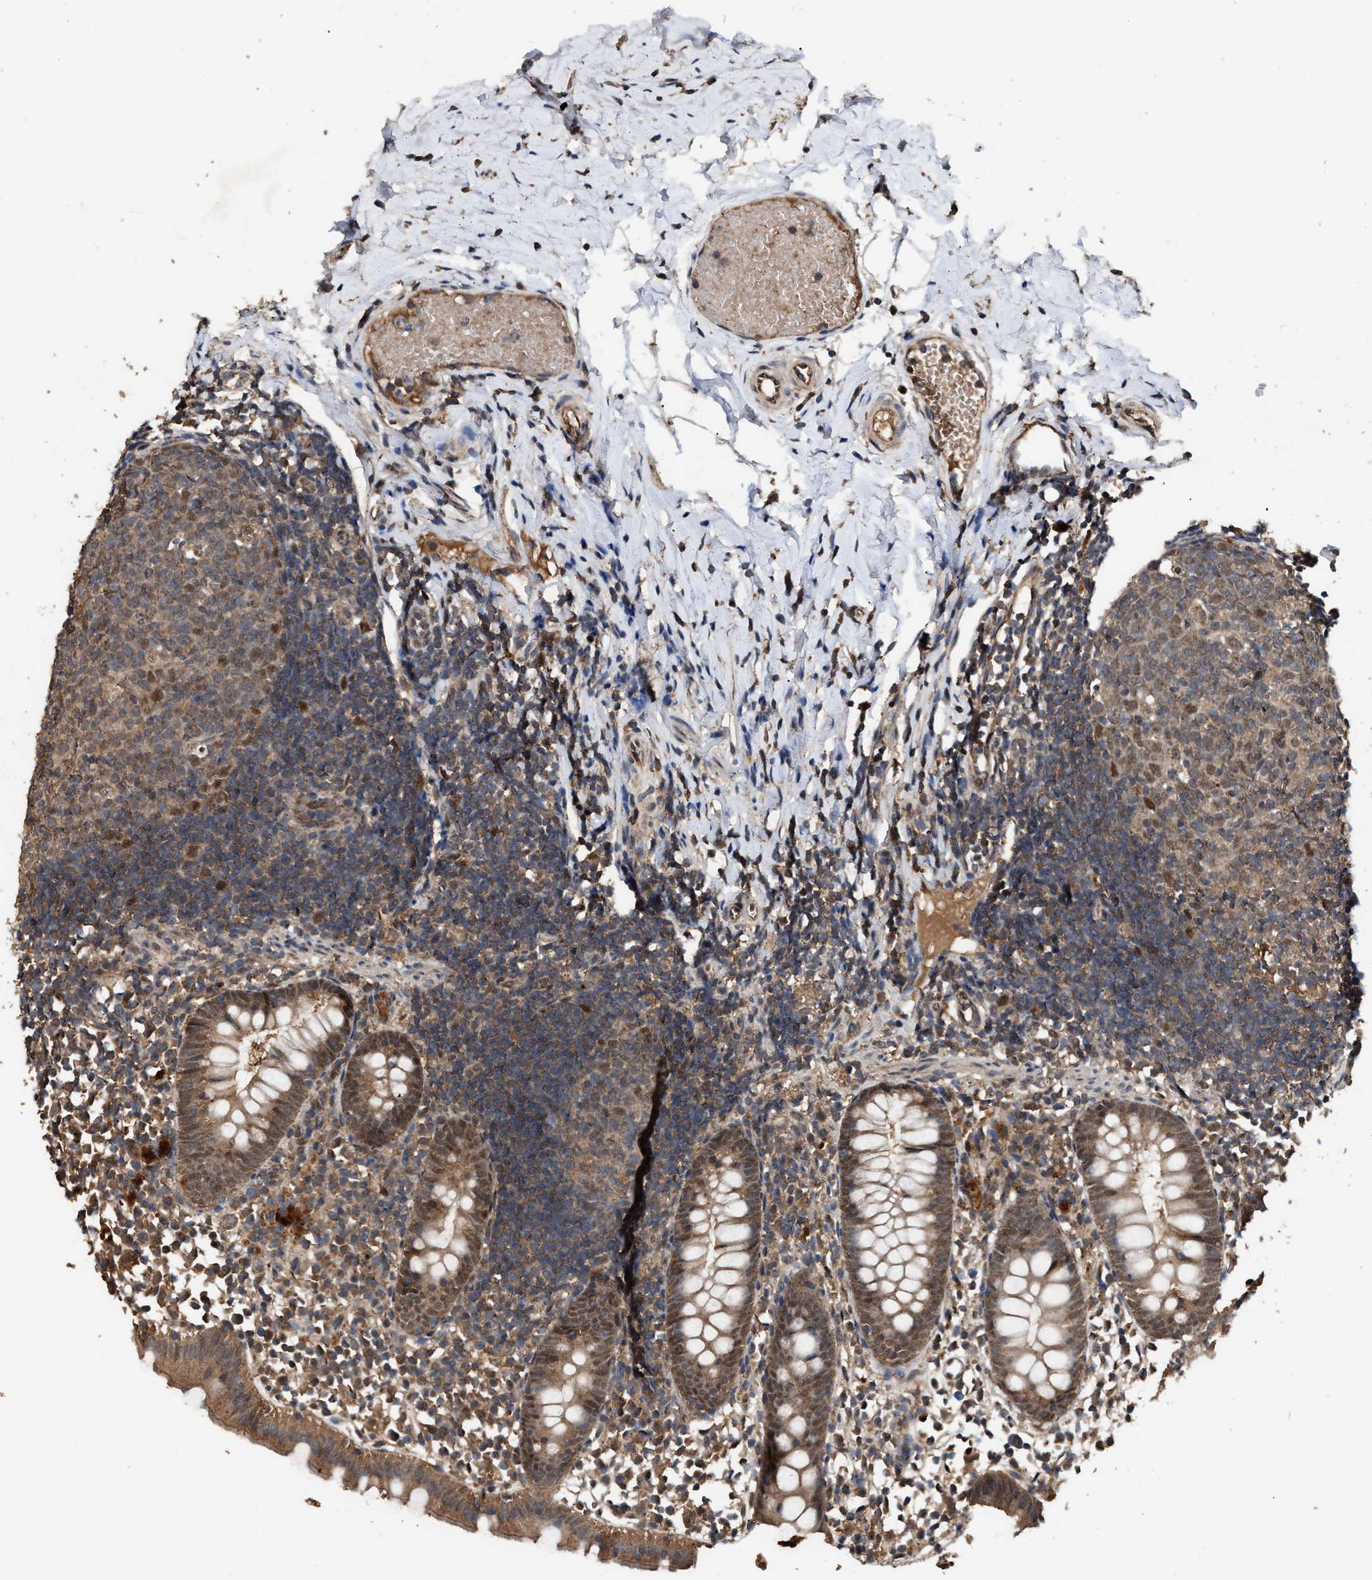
{"staining": {"intensity": "moderate", "quantity": ">75%", "location": "cytoplasmic/membranous,nuclear"}, "tissue": "appendix", "cell_type": "Glandular cells", "image_type": "normal", "snomed": [{"axis": "morphology", "description": "Normal tissue, NOS"}, {"axis": "topography", "description": "Appendix"}], "caption": "DAB (3,3'-diaminobenzidine) immunohistochemical staining of benign appendix reveals moderate cytoplasmic/membranous,nuclear protein expression in about >75% of glandular cells. The staining is performed using DAB brown chromogen to label protein expression. The nuclei are counter-stained blue using hematoxylin.", "gene": "ZNHIT6", "patient": {"sex": "female", "age": 20}}